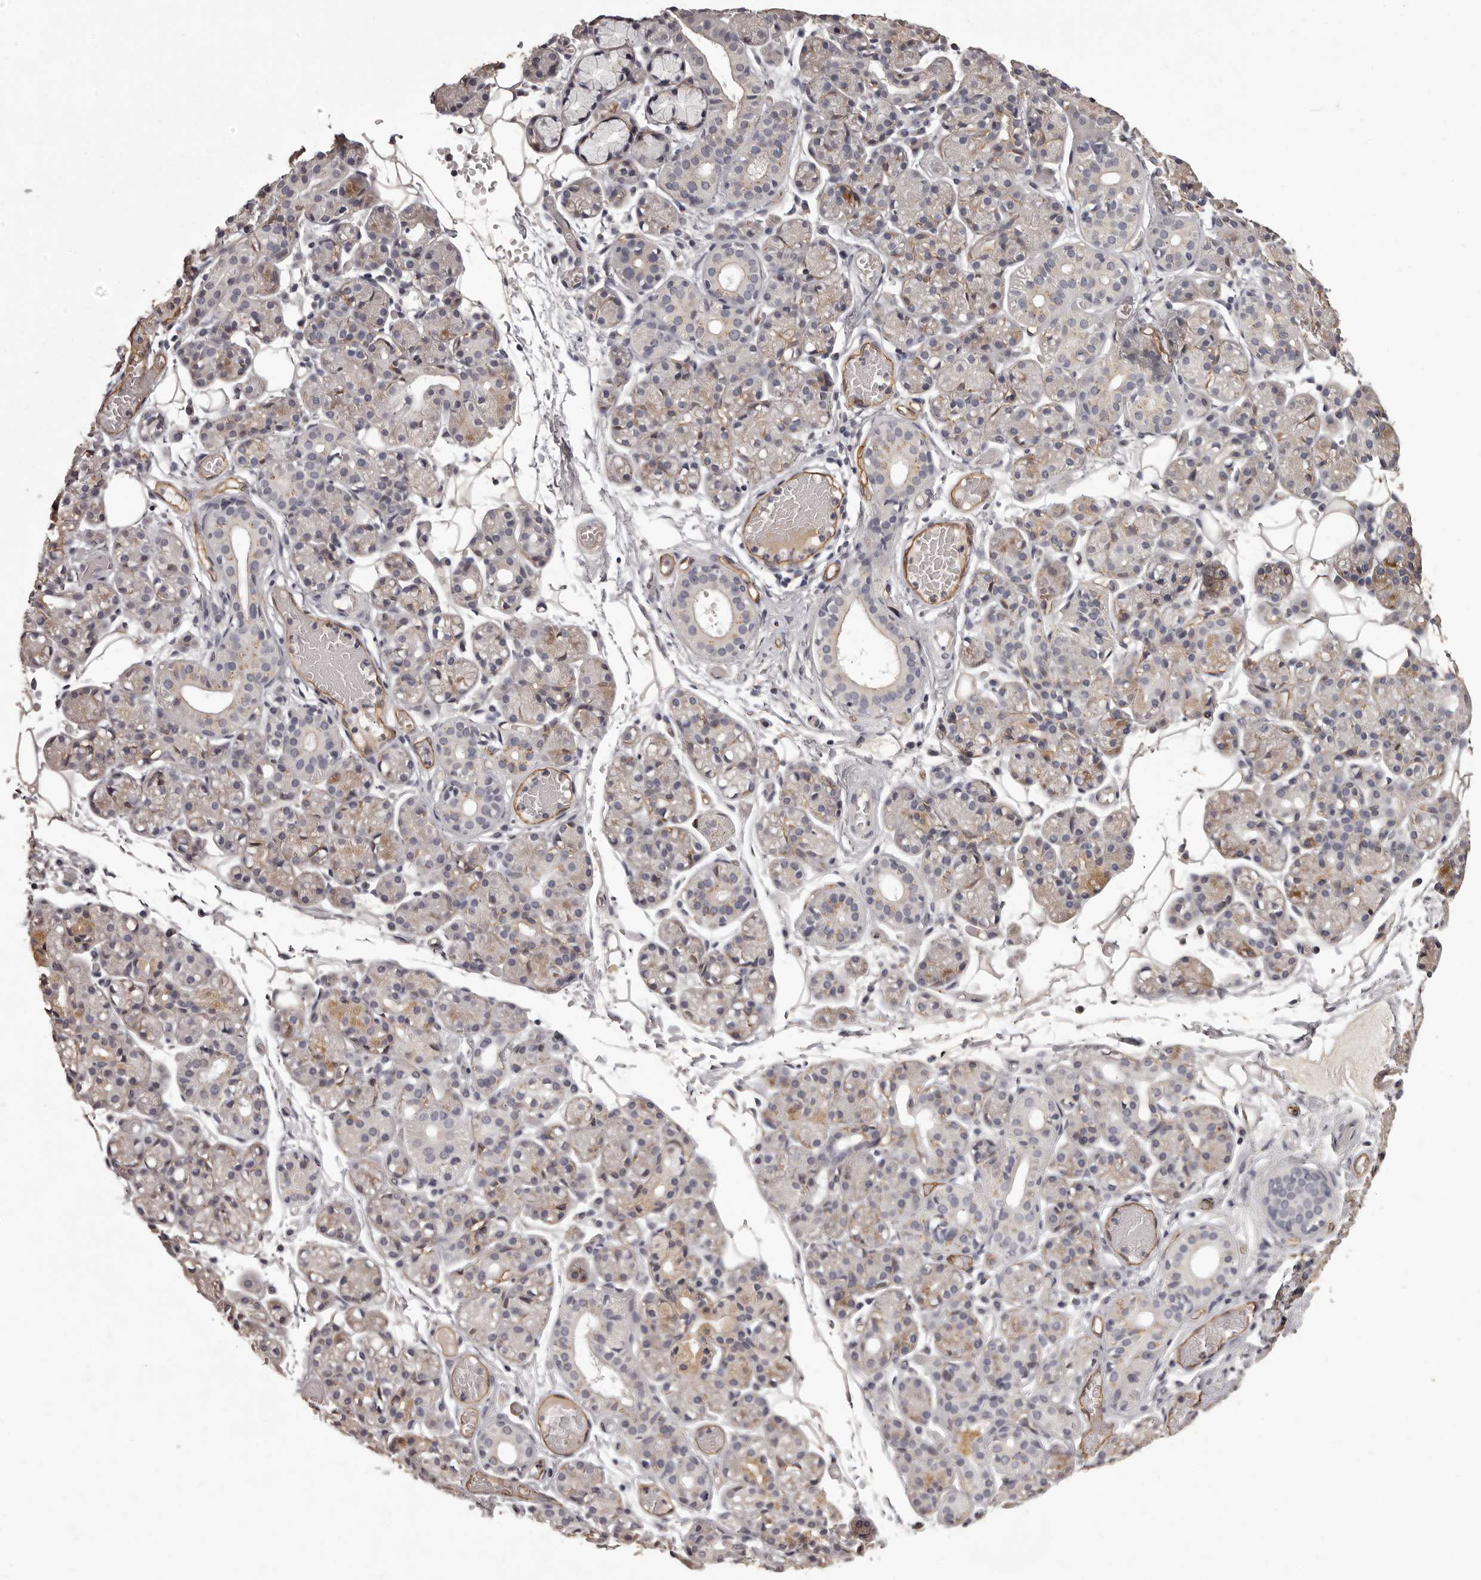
{"staining": {"intensity": "weak", "quantity": "<25%", "location": "cytoplasmic/membranous"}, "tissue": "salivary gland", "cell_type": "Glandular cells", "image_type": "normal", "snomed": [{"axis": "morphology", "description": "Normal tissue, NOS"}, {"axis": "topography", "description": "Salivary gland"}], "caption": "DAB (3,3'-diaminobenzidine) immunohistochemical staining of benign human salivary gland exhibits no significant expression in glandular cells. (Brightfield microscopy of DAB immunohistochemistry at high magnification).", "gene": "GPR78", "patient": {"sex": "male", "age": 63}}